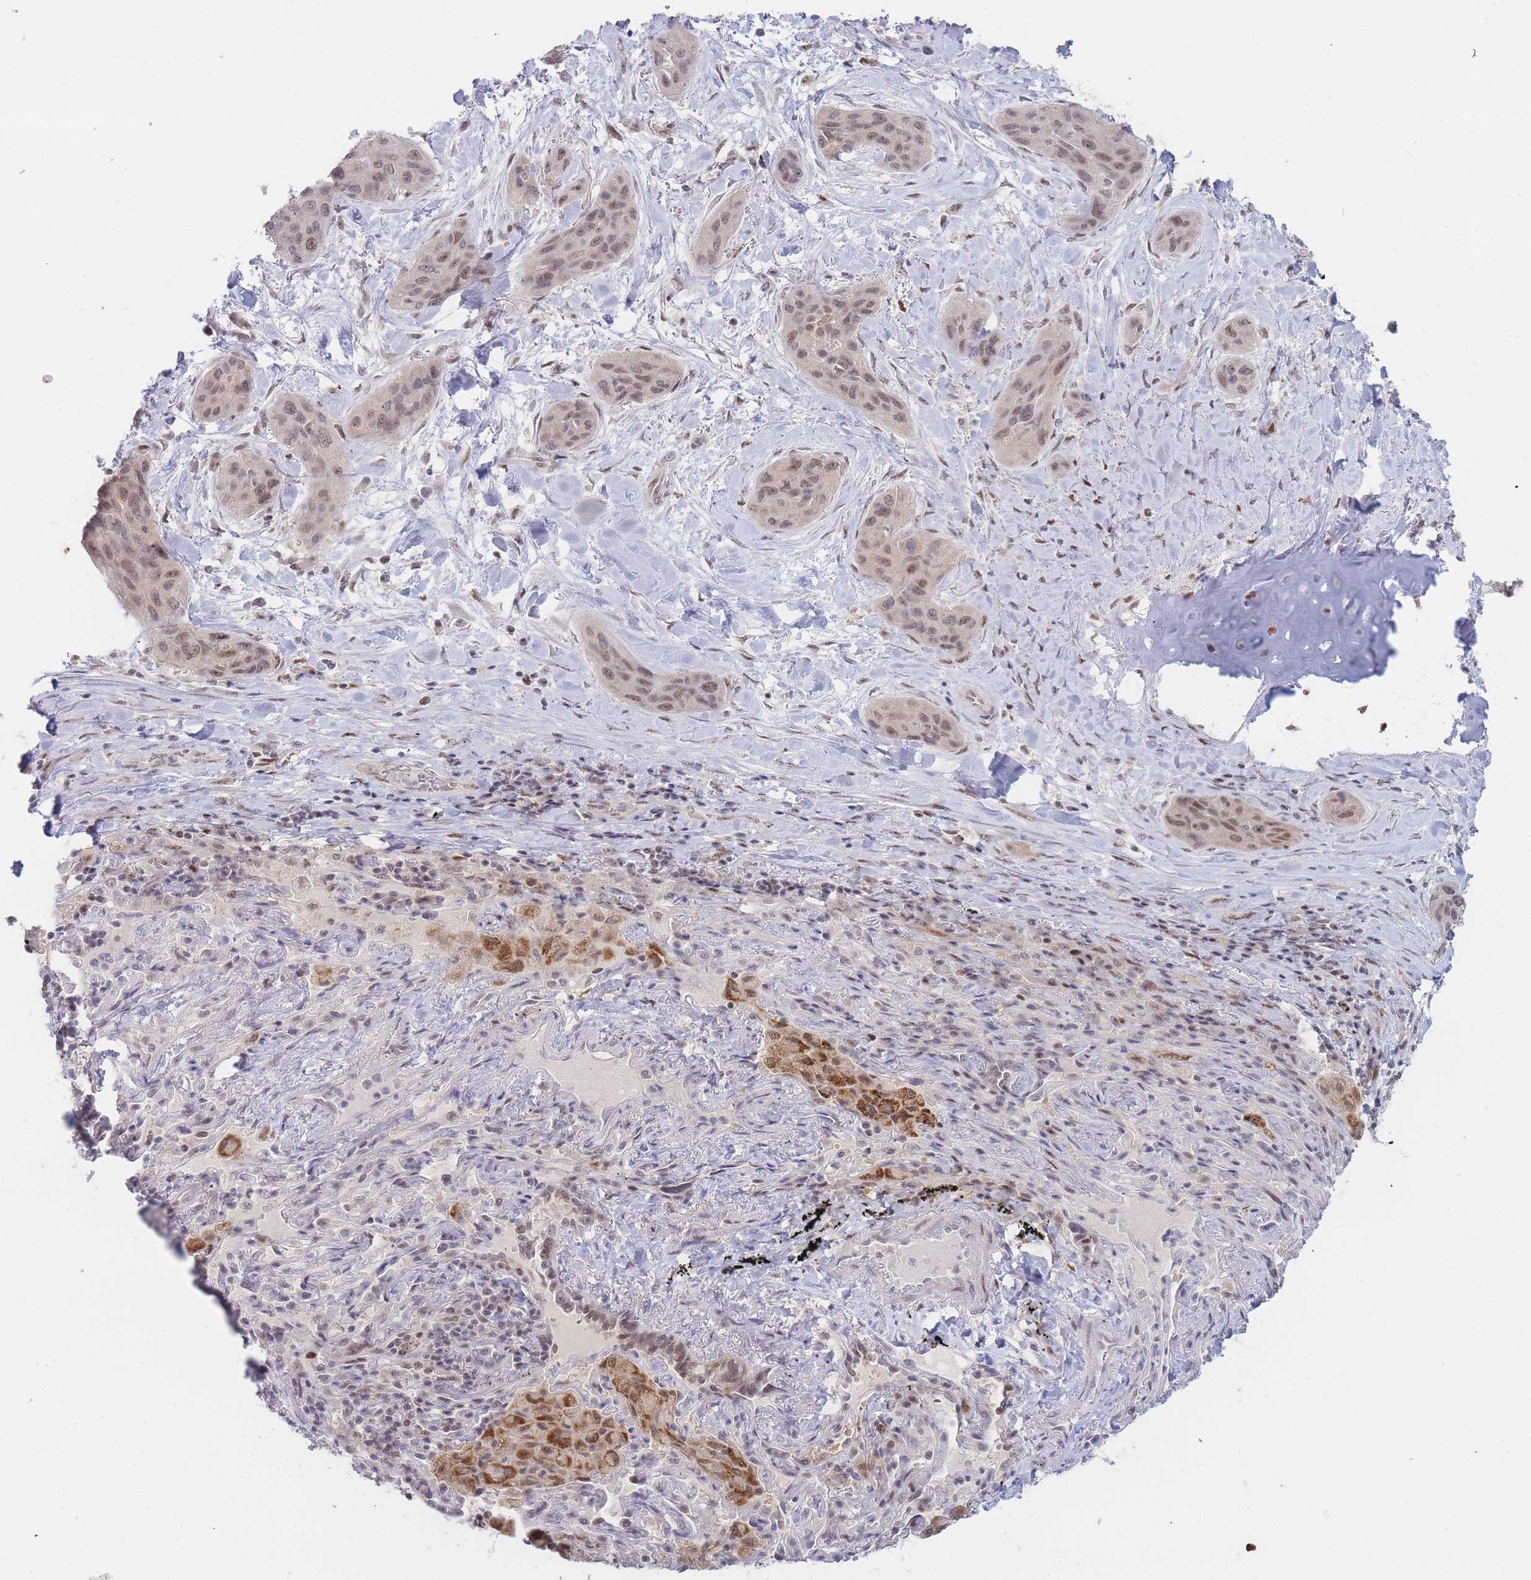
{"staining": {"intensity": "moderate", "quantity": ">75%", "location": "nuclear"}, "tissue": "lung cancer", "cell_type": "Tumor cells", "image_type": "cancer", "snomed": [{"axis": "morphology", "description": "Squamous cell carcinoma, NOS"}, {"axis": "topography", "description": "Lung"}], "caption": "IHC image of neoplastic tissue: human lung squamous cell carcinoma stained using IHC demonstrates medium levels of moderate protein expression localized specifically in the nuclear of tumor cells, appearing as a nuclear brown color.", "gene": "DEAF1", "patient": {"sex": "female", "age": 70}}